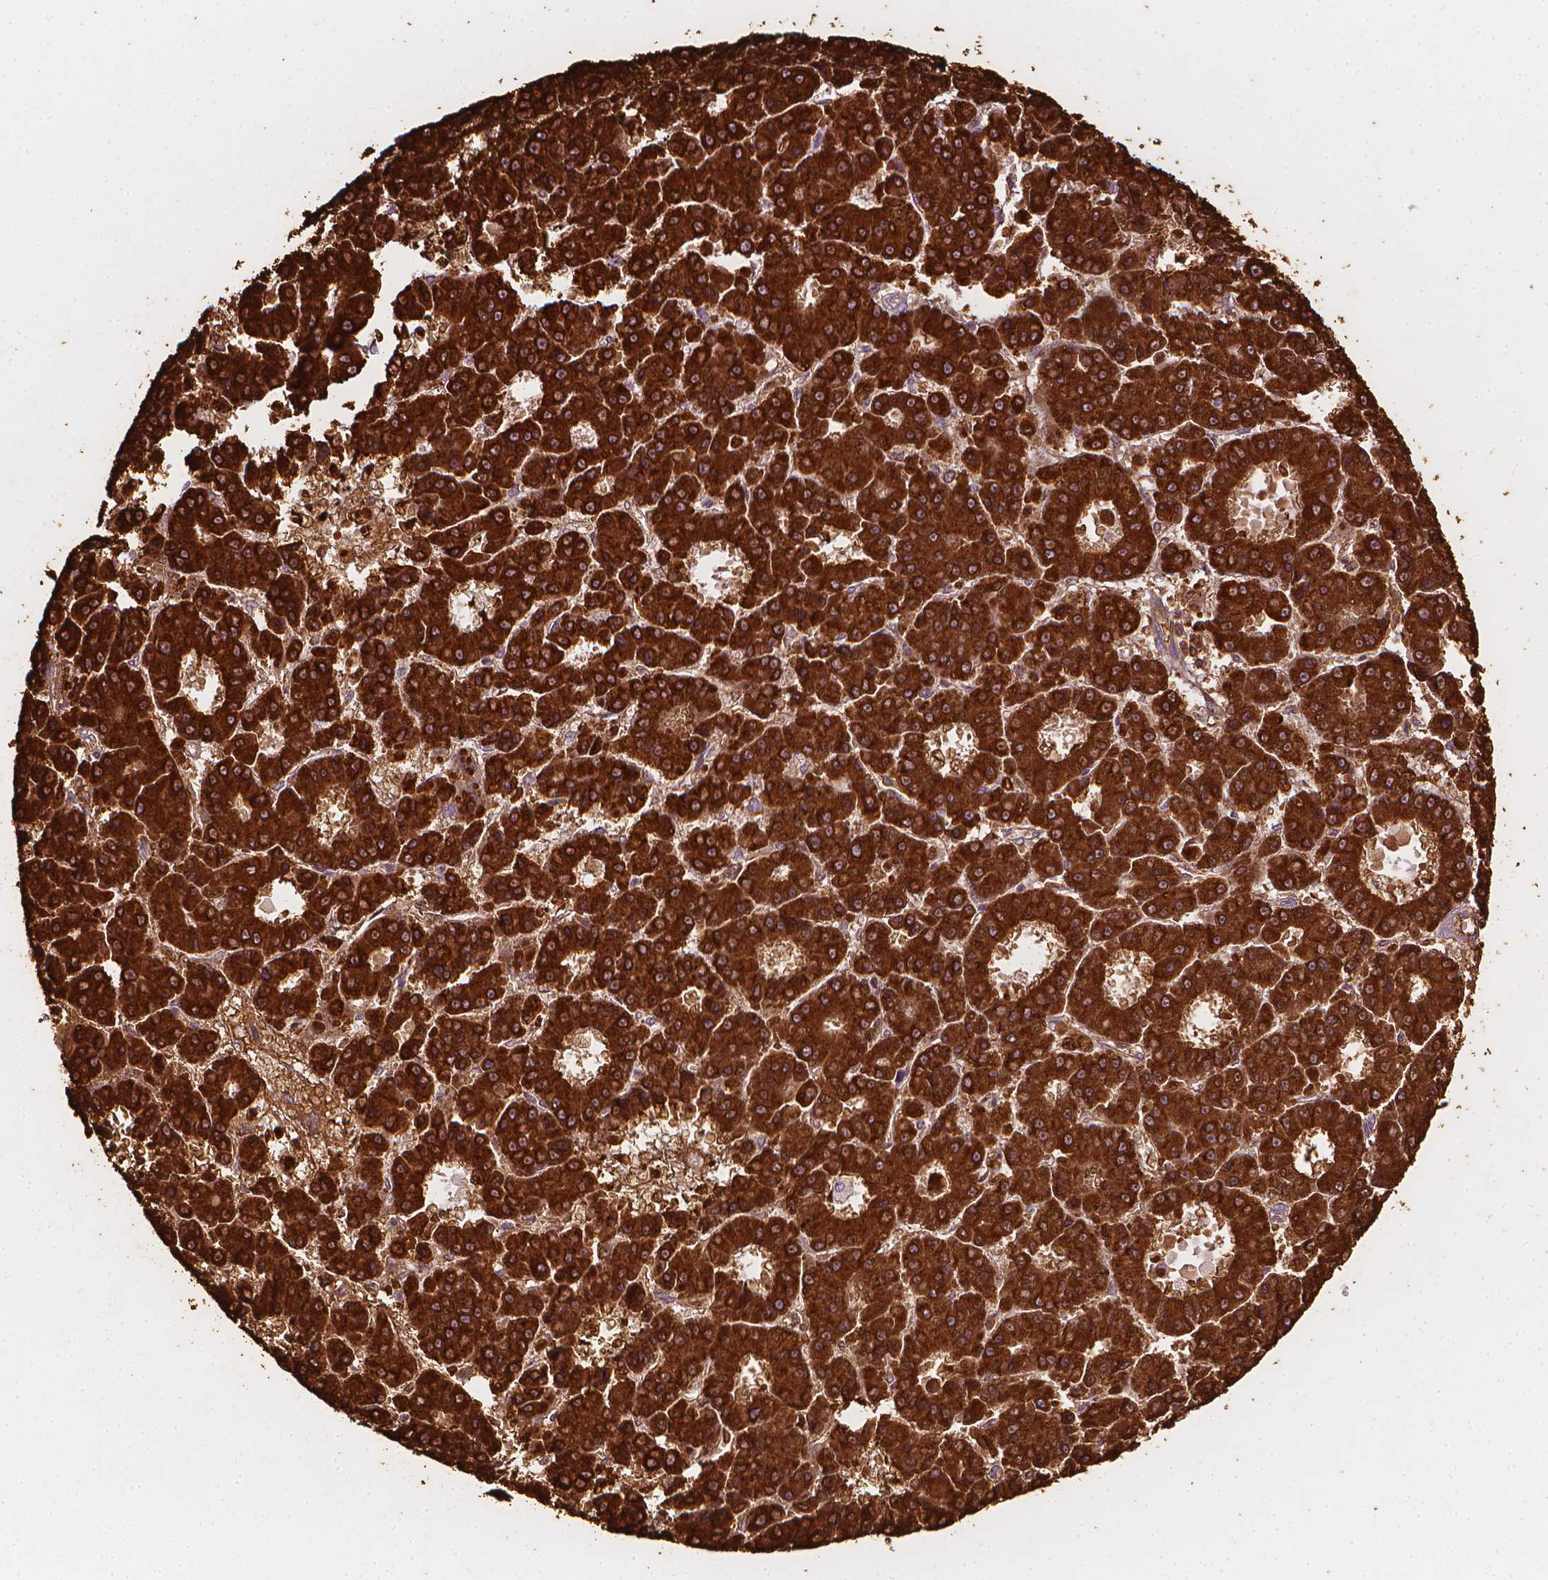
{"staining": {"intensity": "strong", "quantity": ">75%", "location": "cytoplasmic/membranous"}, "tissue": "liver cancer", "cell_type": "Tumor cells", "image_type": "cancer", "snomed": [{"axis": "morphology", "description": "Carcinoma, Hepatocellular, NOS"}, {"axis": "topography", "description": "Liver"}], "caption": "Human liver cancer (hepatocellular carcinoma) stained with a protein marker shows strong staining in tumor cells.", "gene": "CES1", "patient": {"sex": "male", "age": 70}}